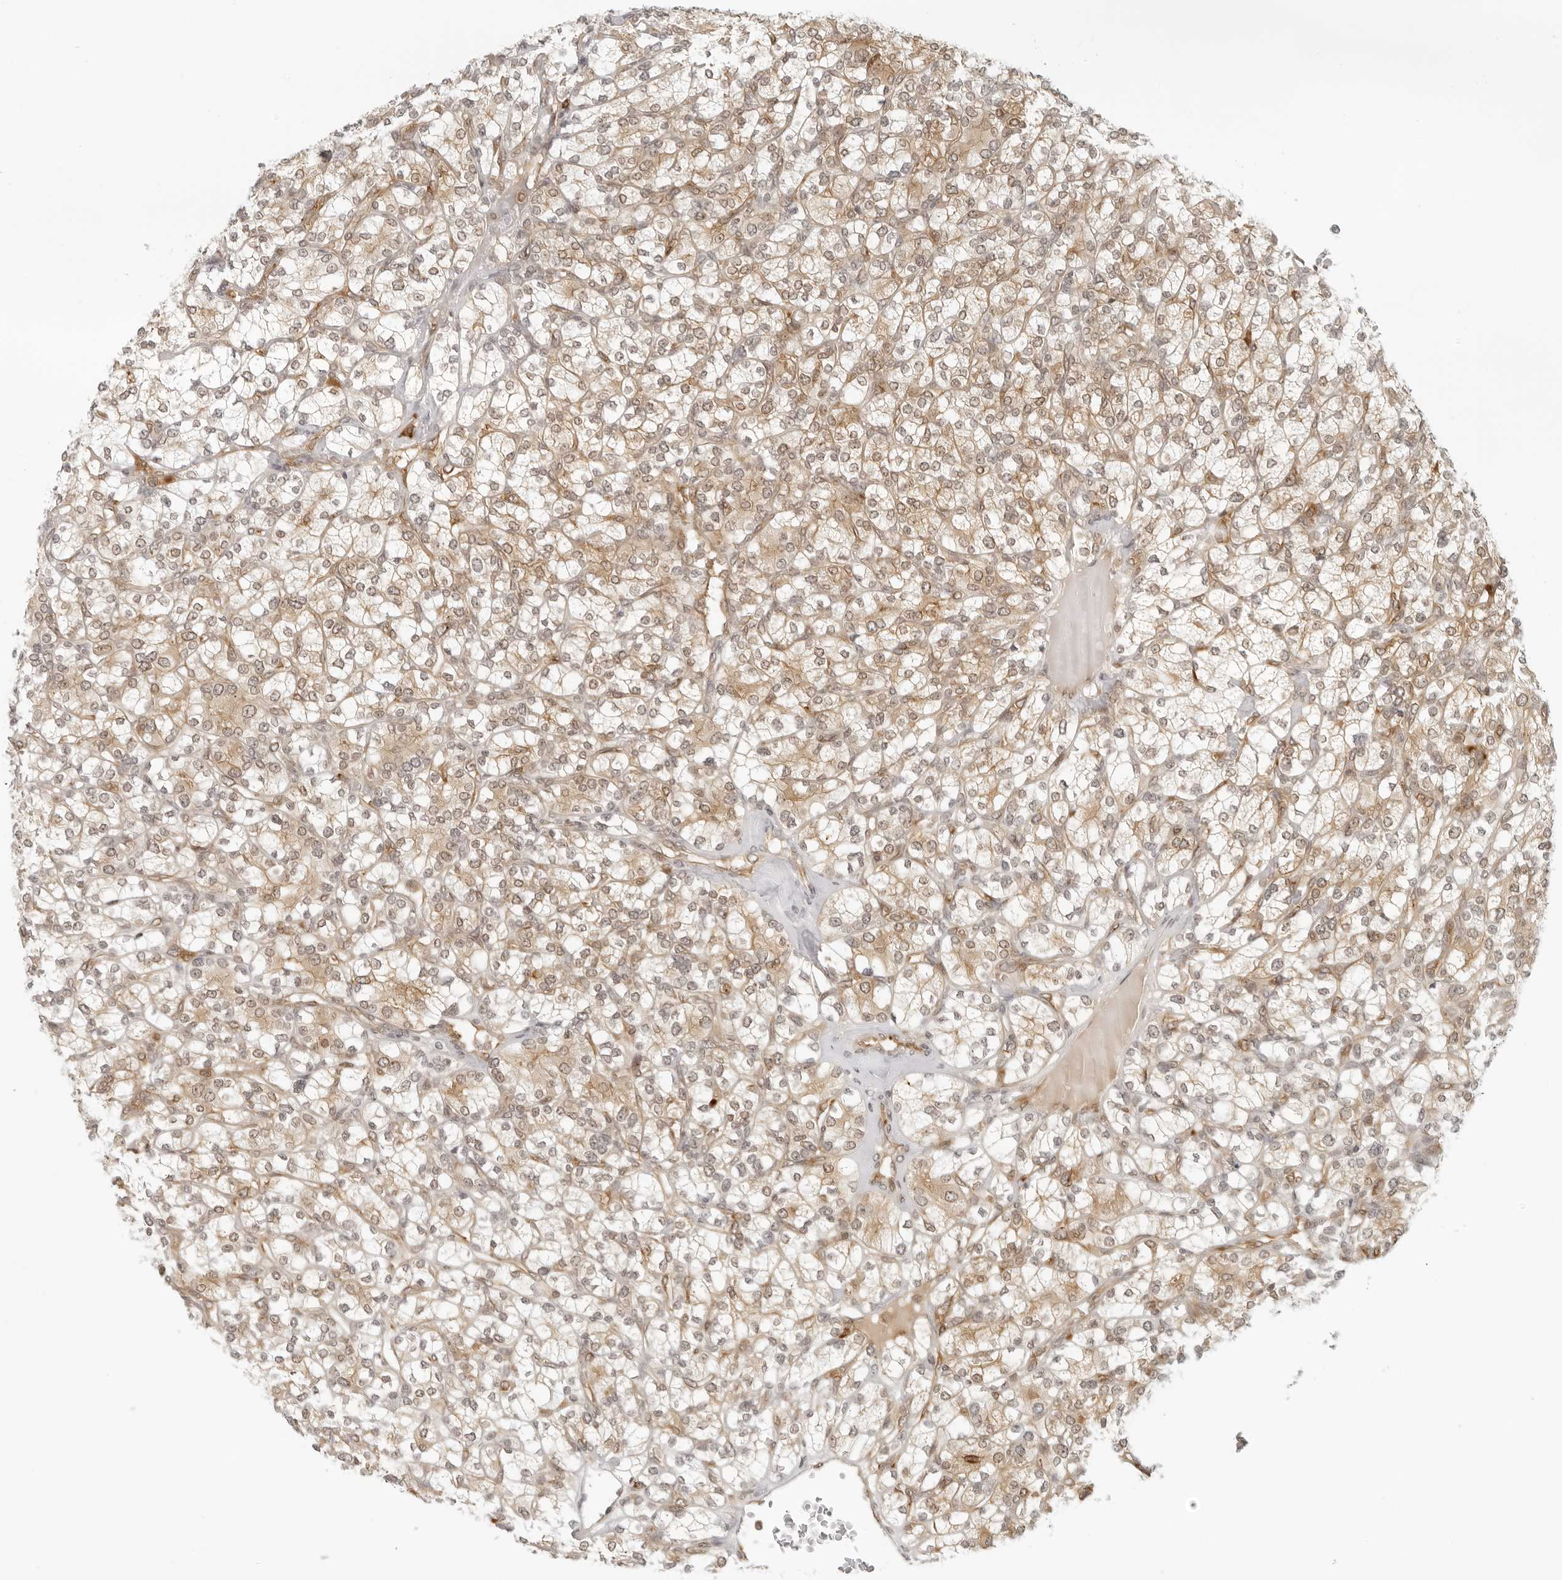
{"staining": {"intensity": "moderate", "quantity": ">75%", "location": "cytoplasmic/membranous,nuclear"}, "tissue": "renal cancer", "cell_type": "Tumor cells", "image_type": "cancer", "snomed": [{"axis": "morphology", "description": "Adenocarcinoma, NOS"}, {"axis": "topography", "description": "Kidney"}], "caption": "A brown stain labels moderate cytoplasmic/membranous and nuclear staining of a protein in renal adenocarcinoma tumor cells.", "gene": "EIF4G1", "patient": {"sex": "male", "age": 77}}